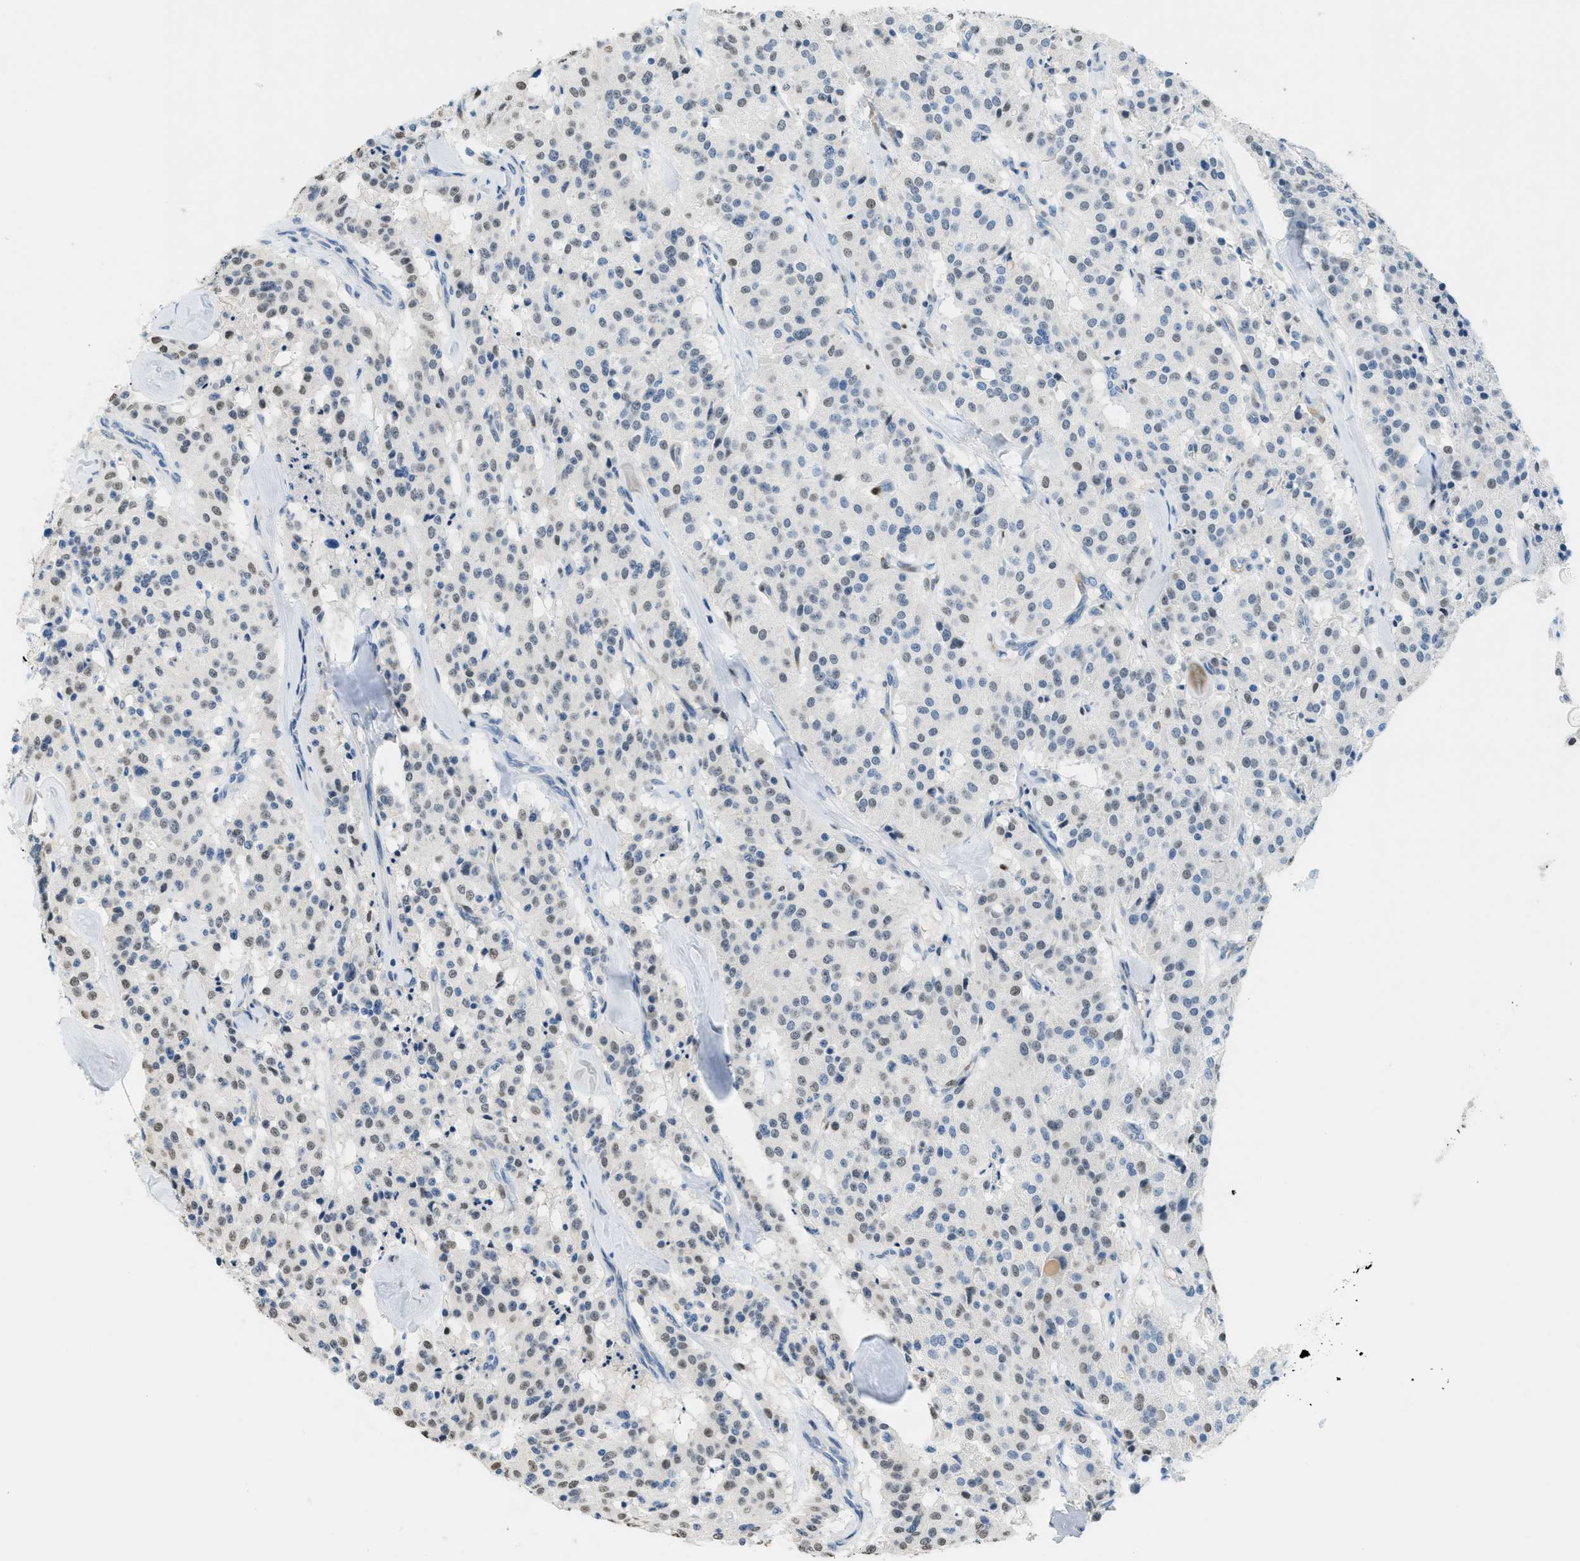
{"staining": {"intensity": "weak", "quantity": "25%-75%", "location": "nuclear"}, "tissue": "carcinoid", "cell_type": "Tumor cells", "image_type": "cancer", "snomed": [{"axis": "morphology", "description": "Carcinoid, malignant, NOS"}, {"axis": "topography", "description": "Lung"}], "caption": "This image reveals malignant carcinoid stained with immunohistochemistry to label a protein in brown. The nuclear of tumor cells show weak positivity for the protein. Nuclei are counter-stained blue.", "gene": "CYP4X1", "patient": {"sex": "male", "age": 30}}